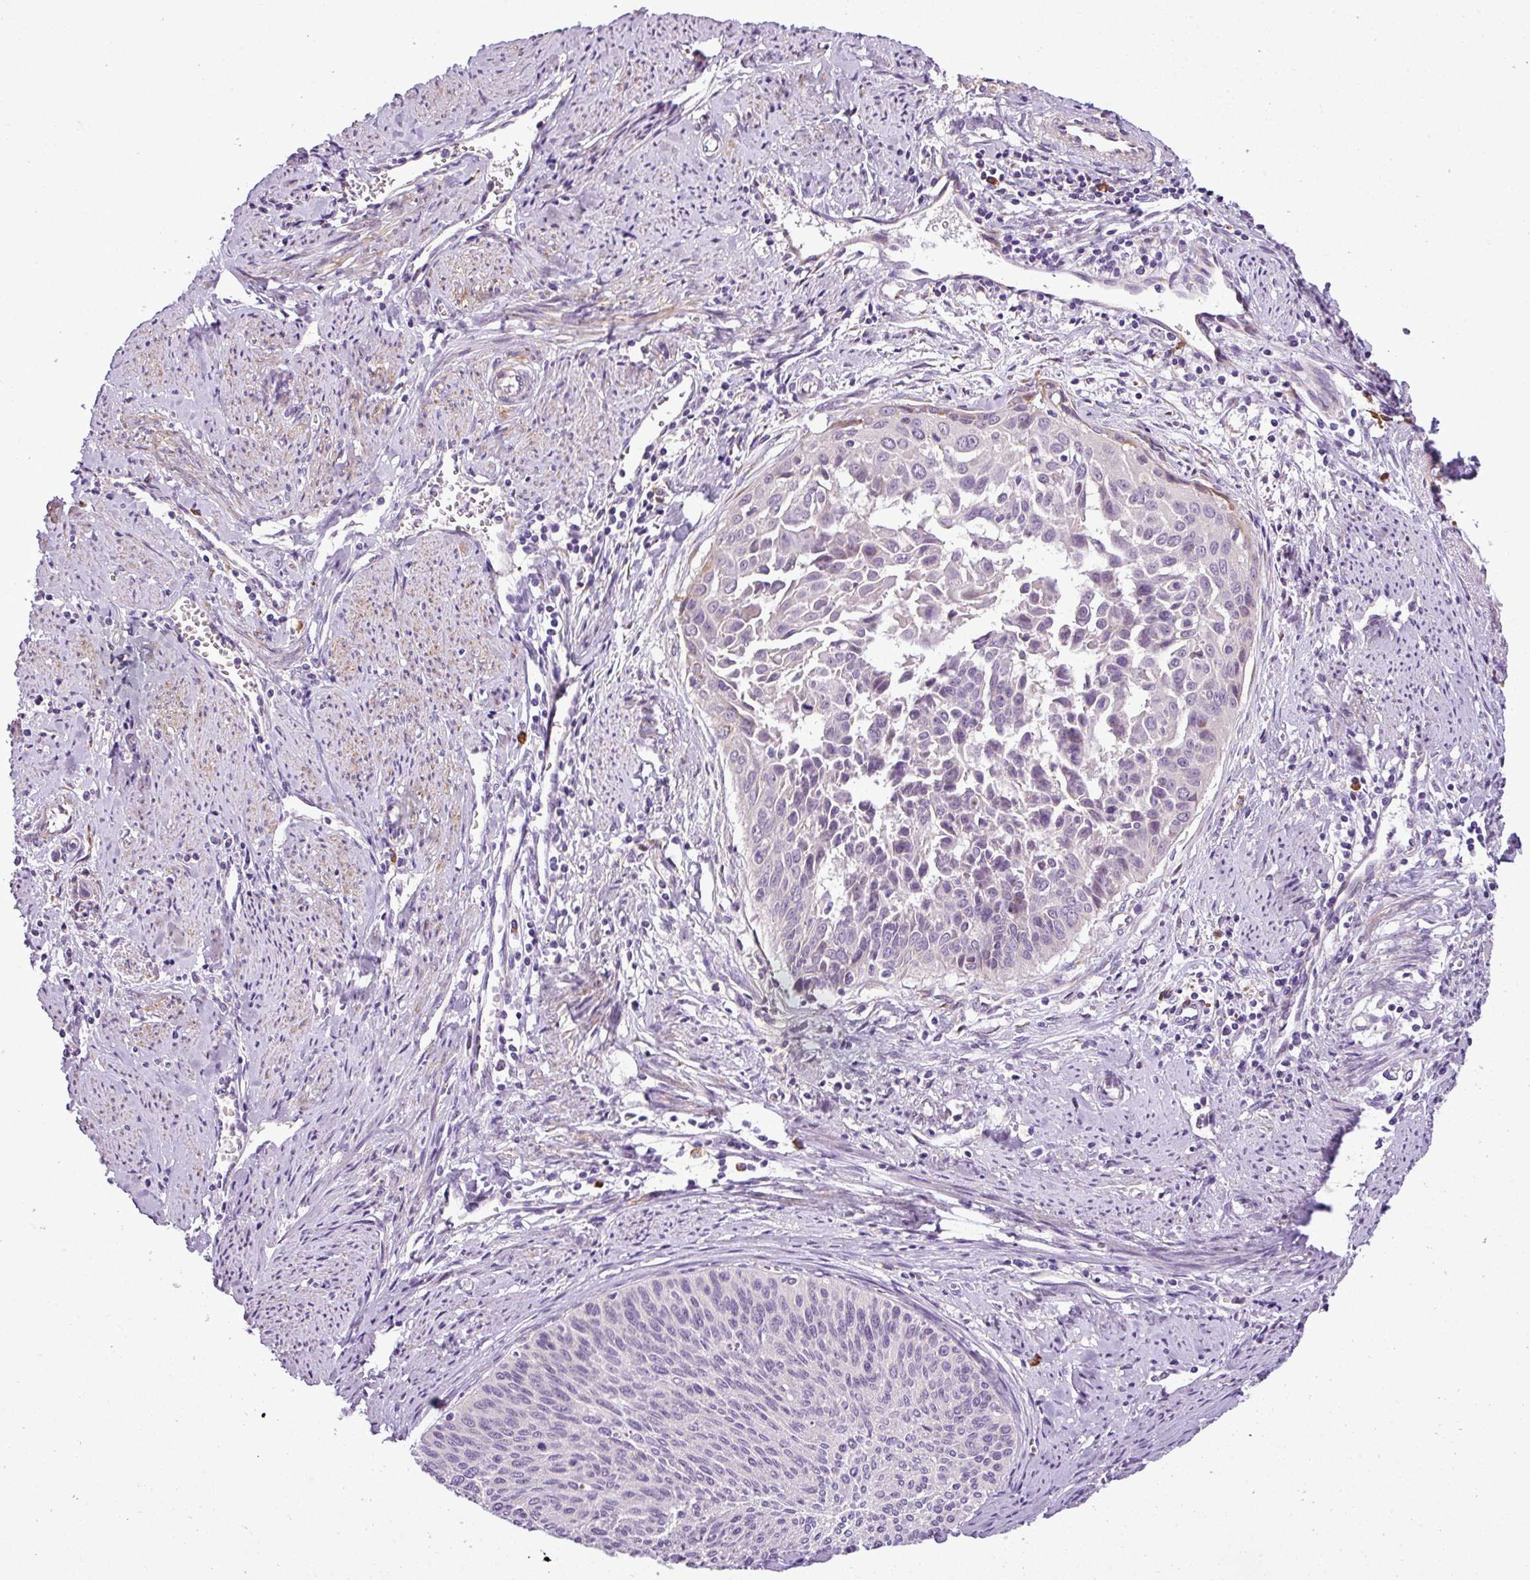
{"staining": {"intensity": "negative", "quantity": "none", "location": "none"}, "tissue": "cervical cancer", "cell_type": "Tumor cells", "image_type": "cancer", "snomed": [{"axis": "morphology", "description": "Squamous cell carcinoma, NOS"}, {"axis": "topography", "description": "Cervix"}], "caption": "High magnification brightfield microscopy of squamous cell carcinoma (cervical) stained with DAB (brown) and counterstained with hematoxylin (blue): tumor cells show no significant expression. (DAB (3,3'-diaminobenzidine) immunohistochemistry (IHC), high magnification).", "gene": "MOCS3", "patient": {"sex": "female", "age": 55}}